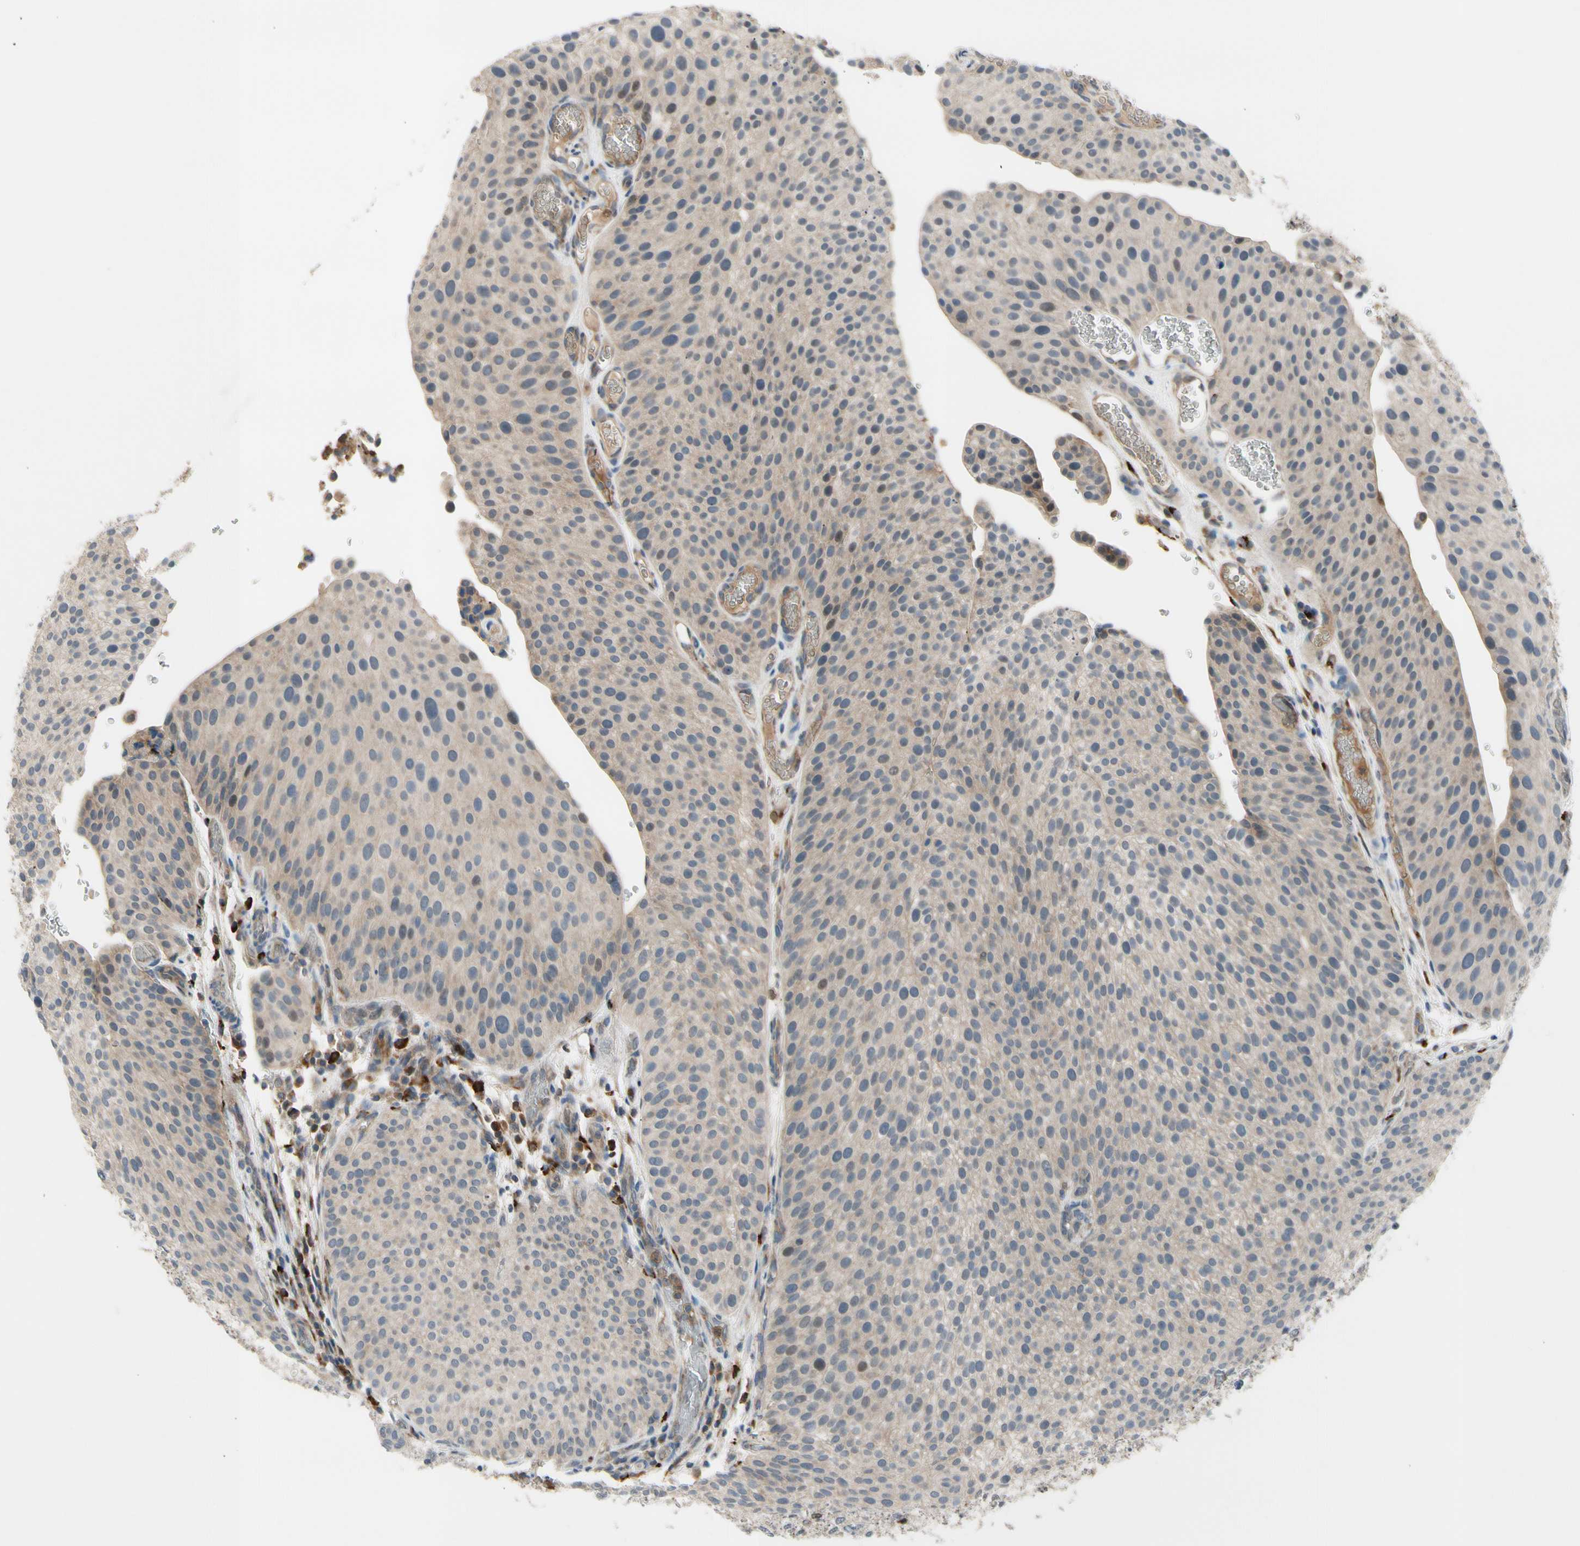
{"staining": {"intensity": "weak", "quantity": "25%-75%", "location": "cytoplasmic/membranous"}, "tissue": "urothelial cancer", "cell_type": "Tumor cells", "image_type": "cancer", "snomed": [{"axis": "morphology", "description": "Urothelial carcinoma, Low grade"}, {"axis": "topography", "description": "Smooth muscle"}, {"axis": "topography", "description": "Urinary bladder"}], "caption": "Protein expression analysis of urothelial cancer displays weak cytoplasmic/membranous staining in approximately 25%-75% of tumor cells.", "gene": "GALNT5", "patient": {"sex": "male", "age": 60}}